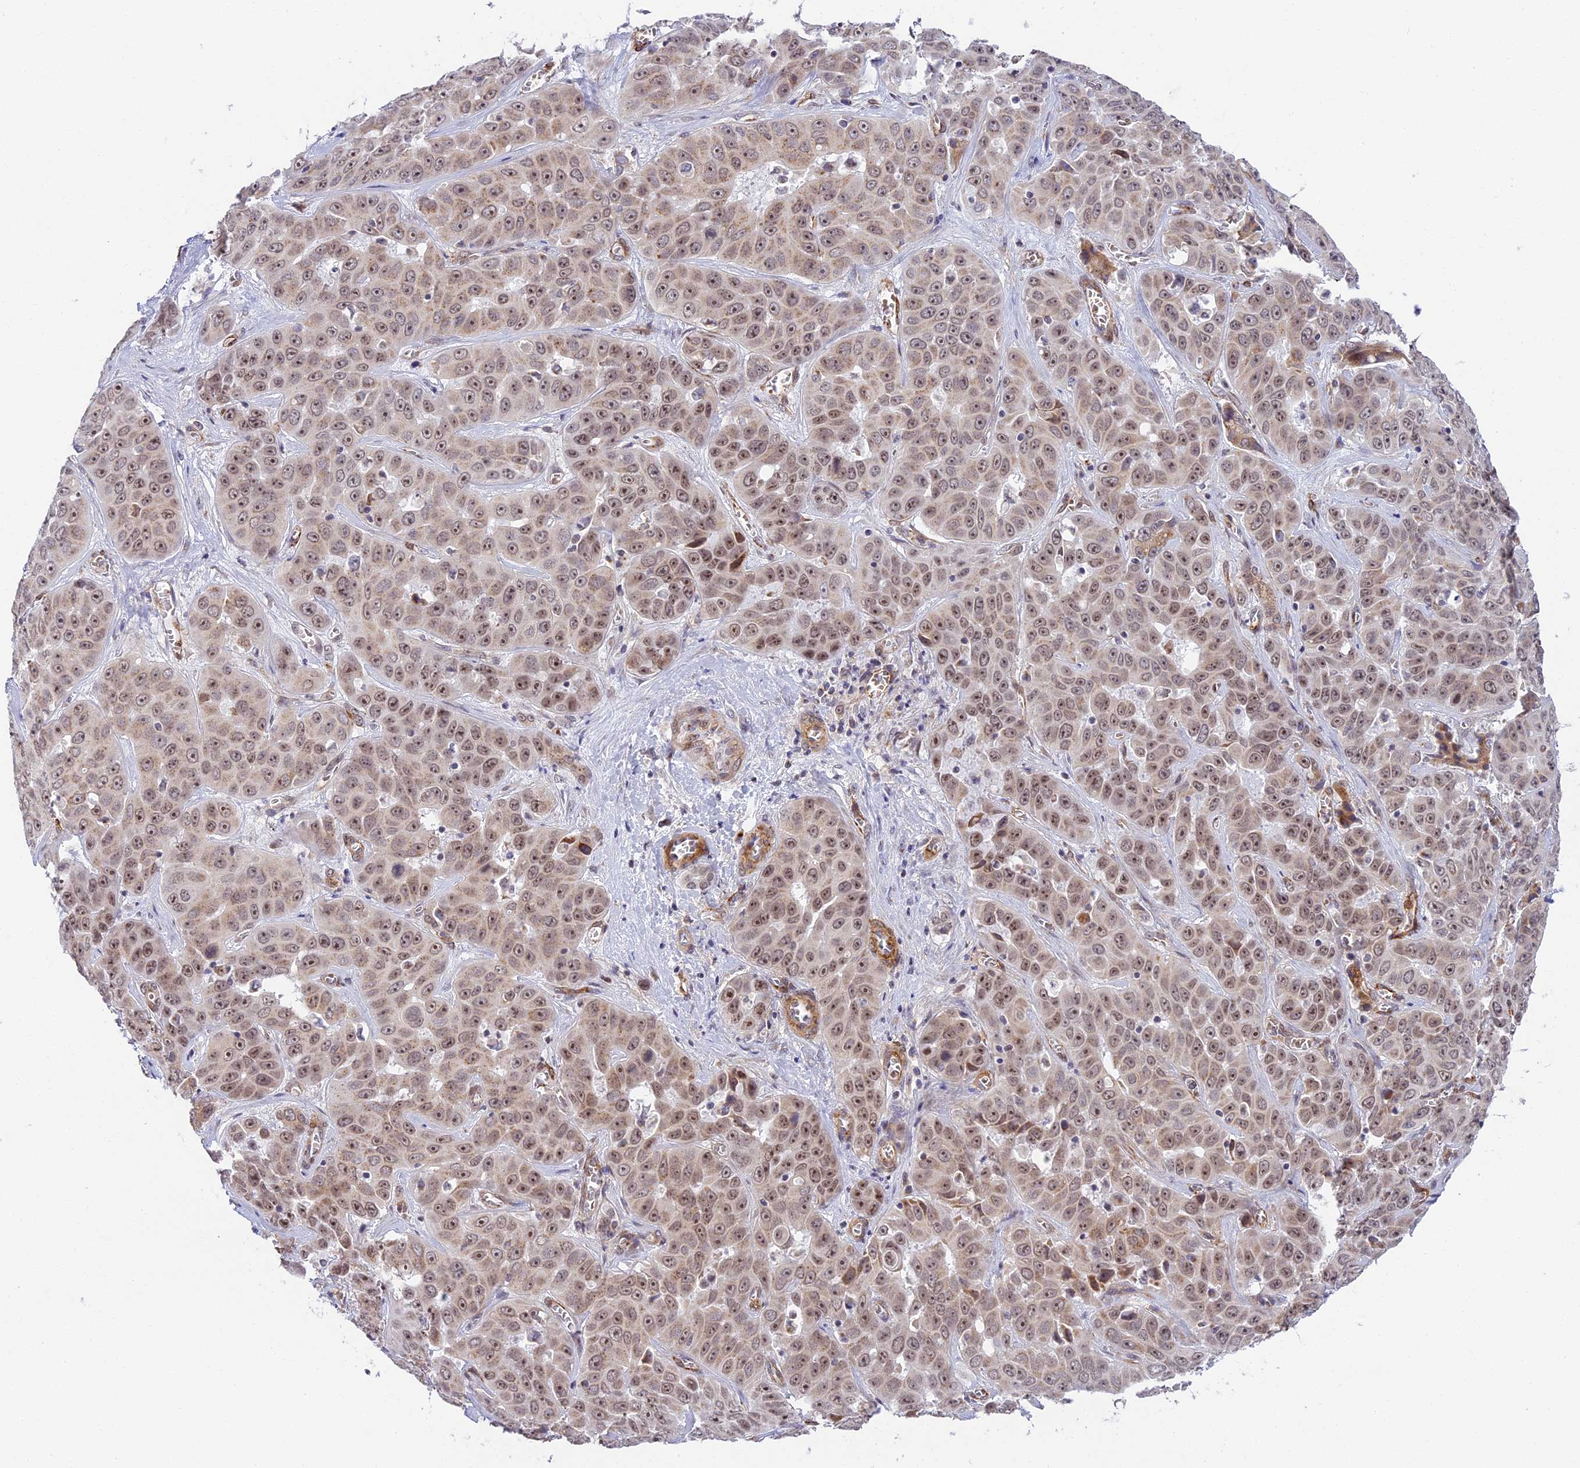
{"staining": {"intensity": "moderate", "quantity": "25%-75%", "location": "nuclear"}, "tissue": "liver cancer", "cell_type": "Tumor cells", "image_type": "cancer", "snomed": [{"axis": "morphology", "description": "Cholangiocarcinoma"}, {"axis": "topography", "description": "Liver"}], "caption": "Liver cholangiocarcinoma stained with DAB immunohistochemistry (IHC) shows medium levels of moderate nuclear staining in approximately 25%-75% of tumor cells. (Brightfield microscopy of DAB IHC at high magnification).", "gene": "HEATR5B", "patient": {"sex": "female", "age": 52}}